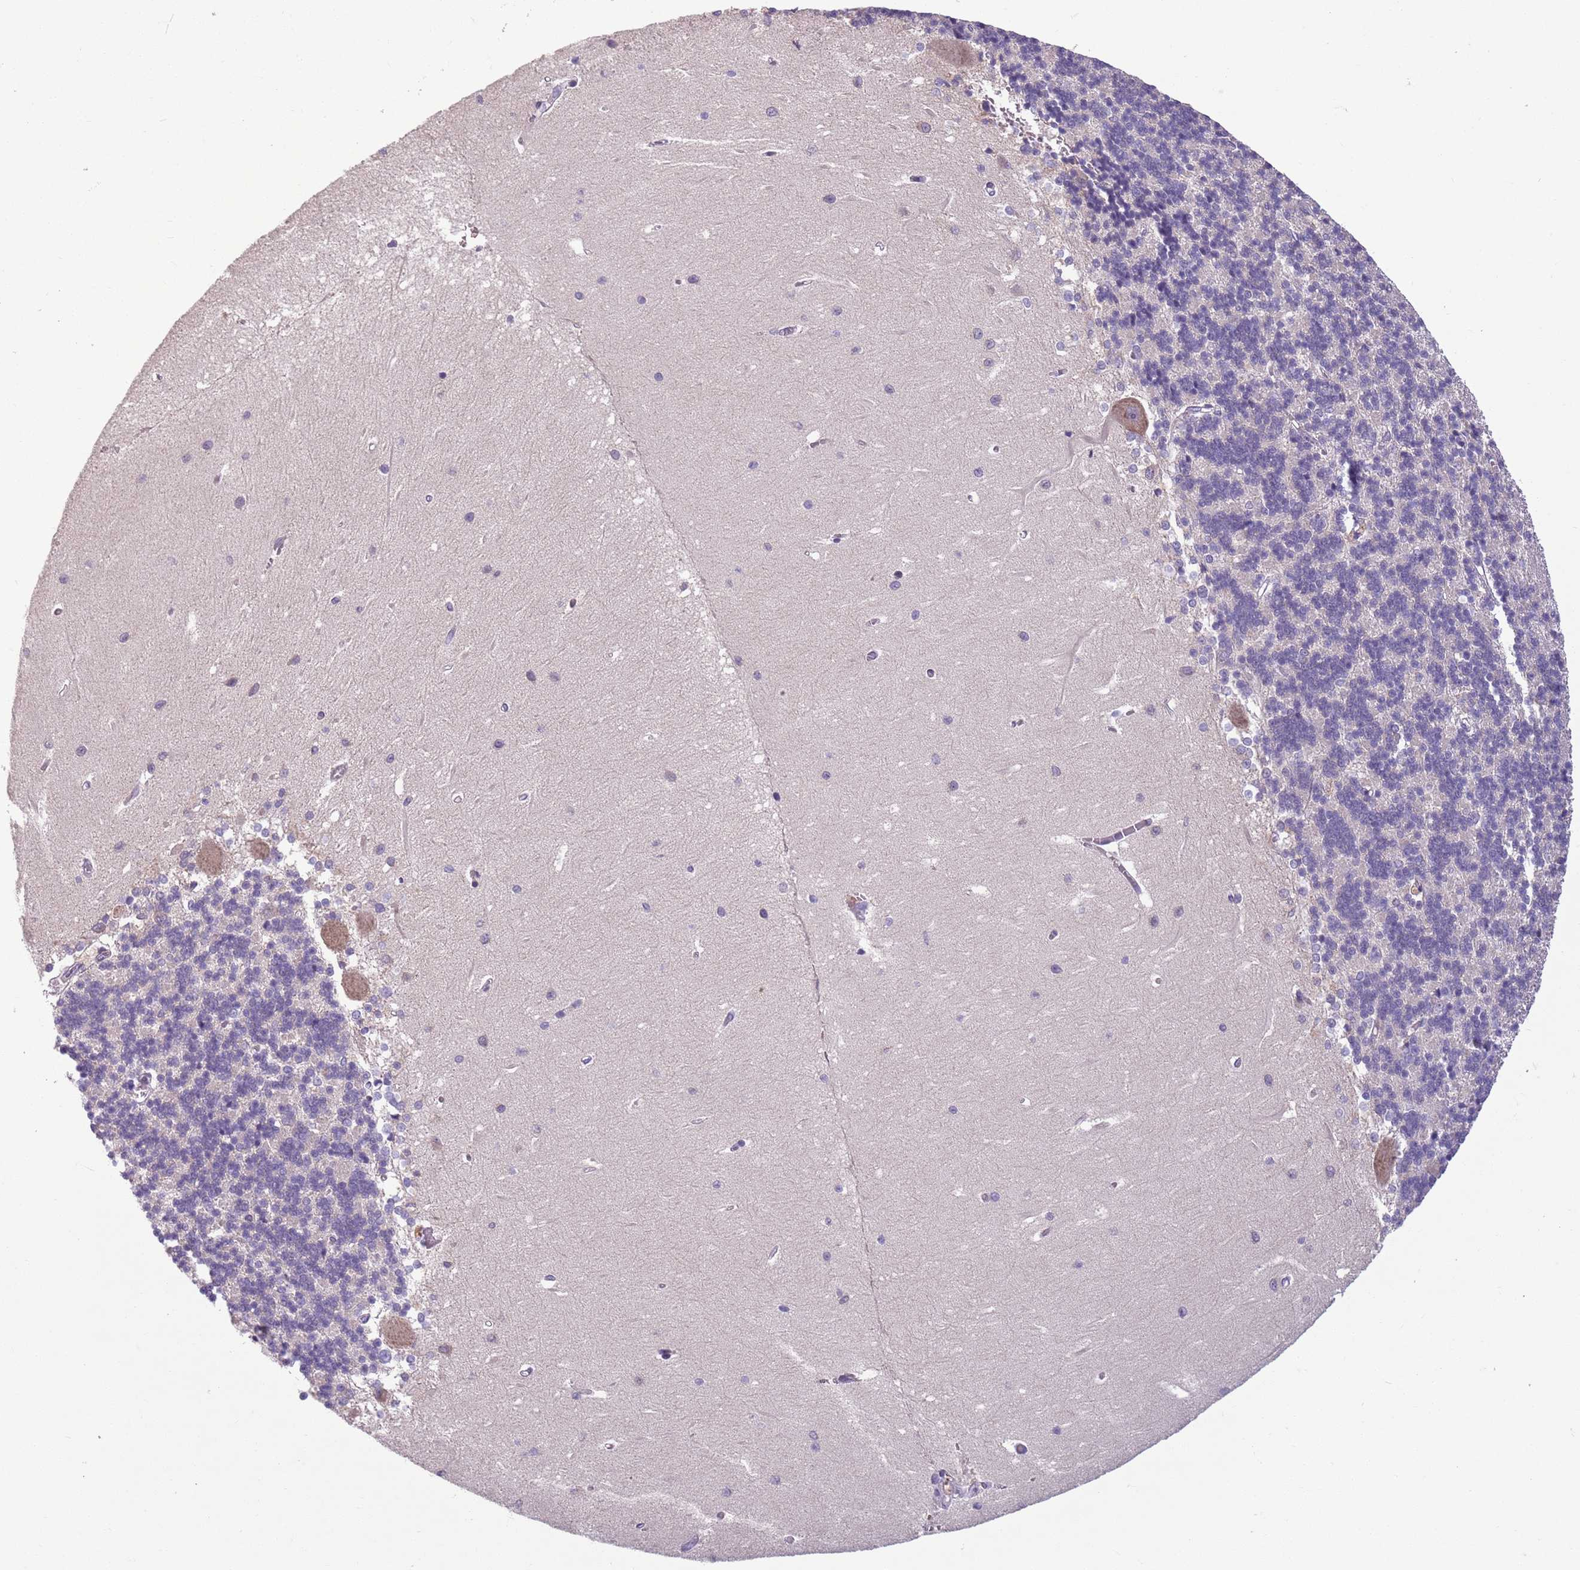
{"staining": {"intensity": "negative", "quantity": "none", "location": "none"}, "tissue": "cerebellum", "cell_type": "Cells in granular layer", "image_type": "normal", "snomed": [{"axis": "morphology", "description": "Normal tissue, NOS"}, {"axis": "topography", "description": "Cerebellum"}], "caption": "Immunohistochemical staining of benign cerebellum demonstrates no significant expression in cells in granular layer.", "gene": "ADCY7", "patient": {"sex": "male", "age": 37}}